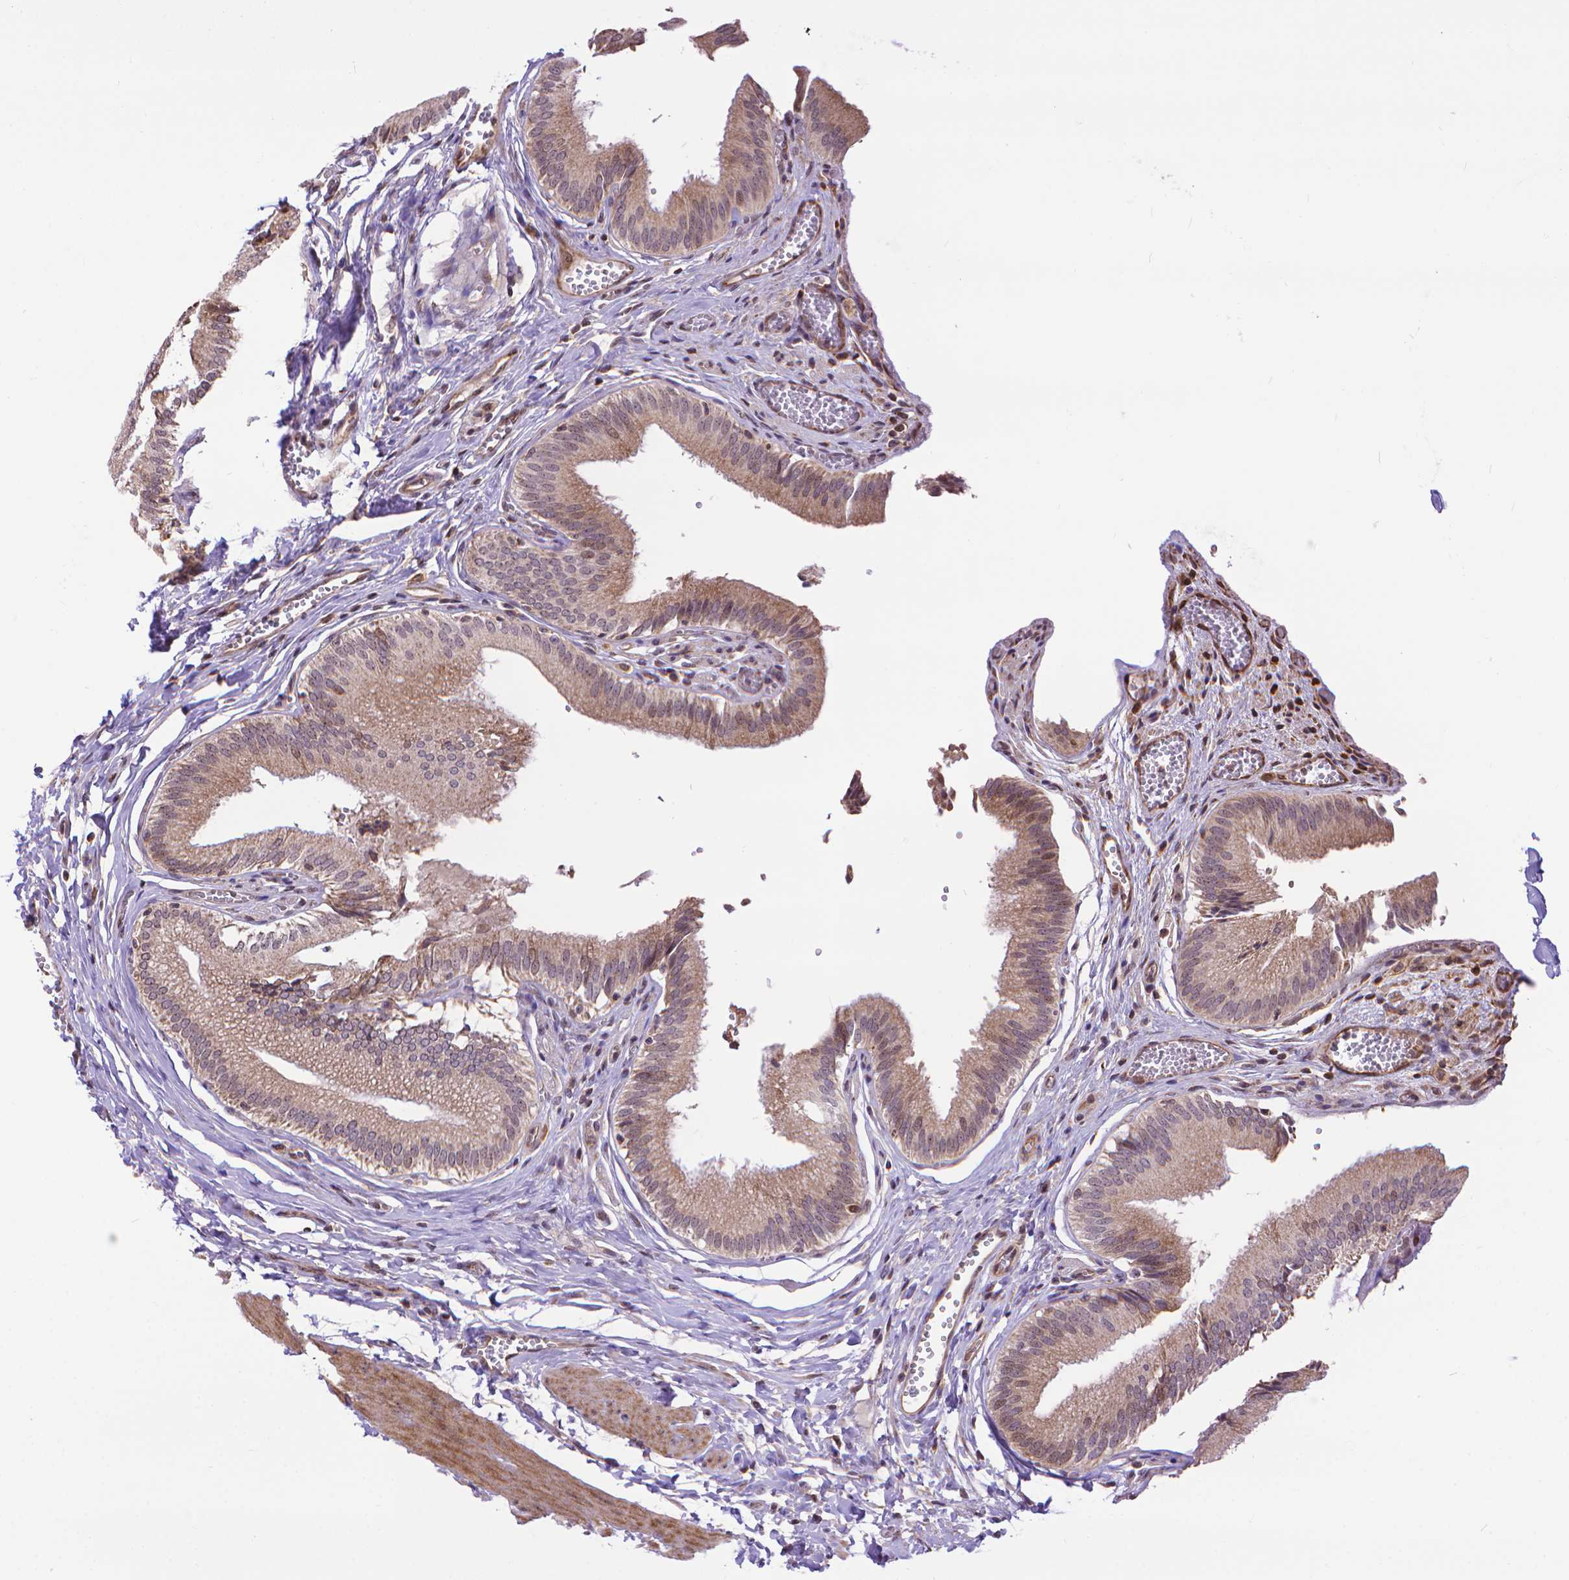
{"staining": {"intensity": "moderate", "quantity": "<25%", "location": "nuclear"}, "tissue": "gallbladder", "cell_type": "Glandular cells", "image_type": "normal", "snomed": [{"axis": "morphology", "description": "Normal tissue, NOS"}, {"axis": "topography", "description": "Gallbladder"}, {"axis": "topography", "description": "Peripheral nerve tissue"}], "caption": "Approximately <25% of glandular cells in normal human gallbladder reveal moderate nuclear protein expression as visualized by brown immunohistochemical staining.", "gene": "TMEM135", "patient": {"sex": "male", "age": 17}}